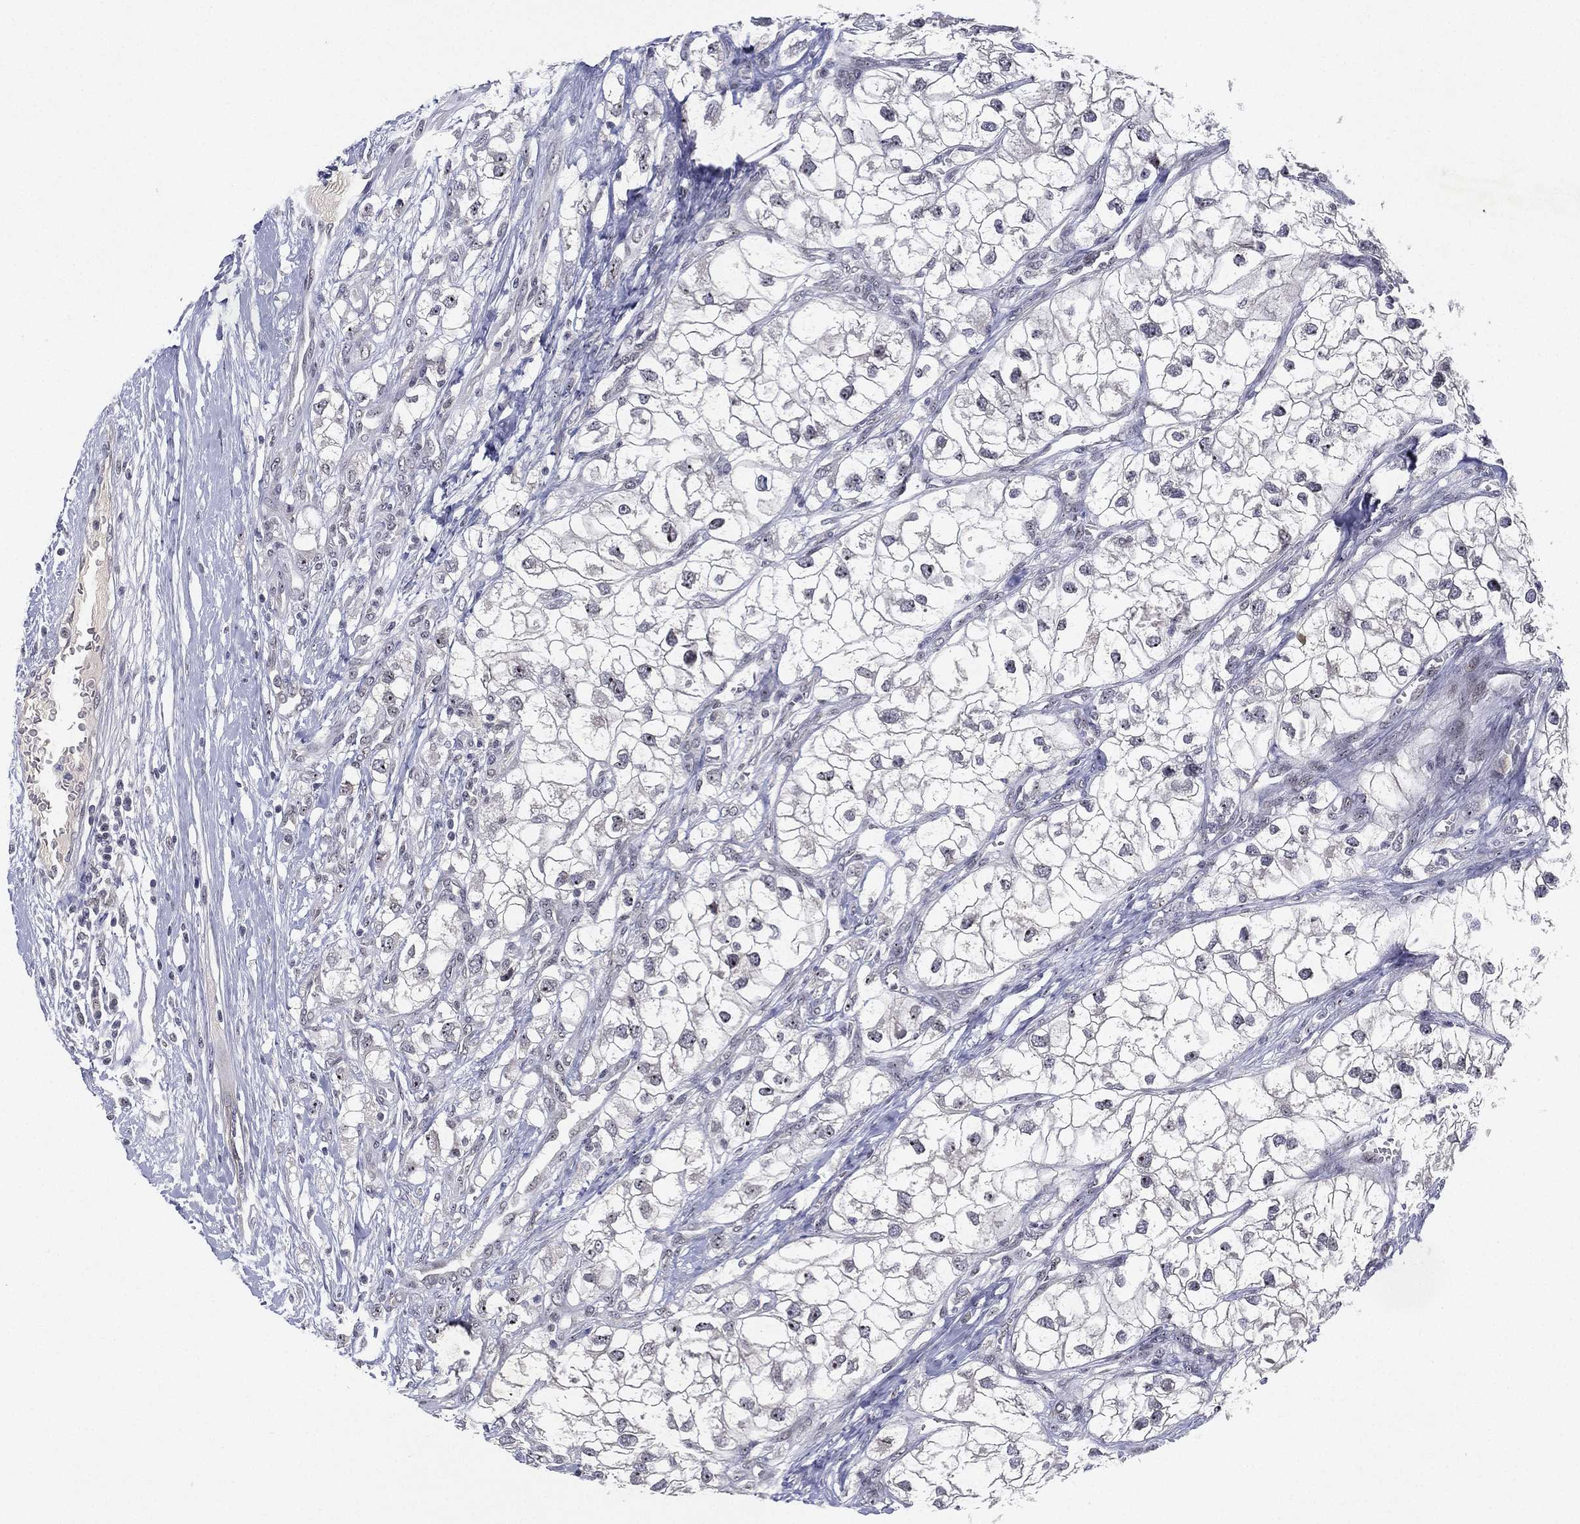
{"staining": {"intensity": "negative", "quantity": "none", "location": "none"}, "tissue": "renal cancer", "cell_type": "Tumor cells", "image_type": "cancer", "snomed": [{"axis": "morphology", "description": "Adenocarcinoma, NOS"}, {"axis": "topography", "description": "Kidney"}], "caption": "DAB (3,3'-diaminobenzidine) immunohistochemical staining of adenocarcinoma (renal) reveals no significant positivity in tumor cells. Brightfield microscopy of immunohistochemistry stained with DAB (brown) and hematoxylin (blue), captured at high magnification.", "gene": "MS4A8", "patient": {"sex": "male", "age": 59}}